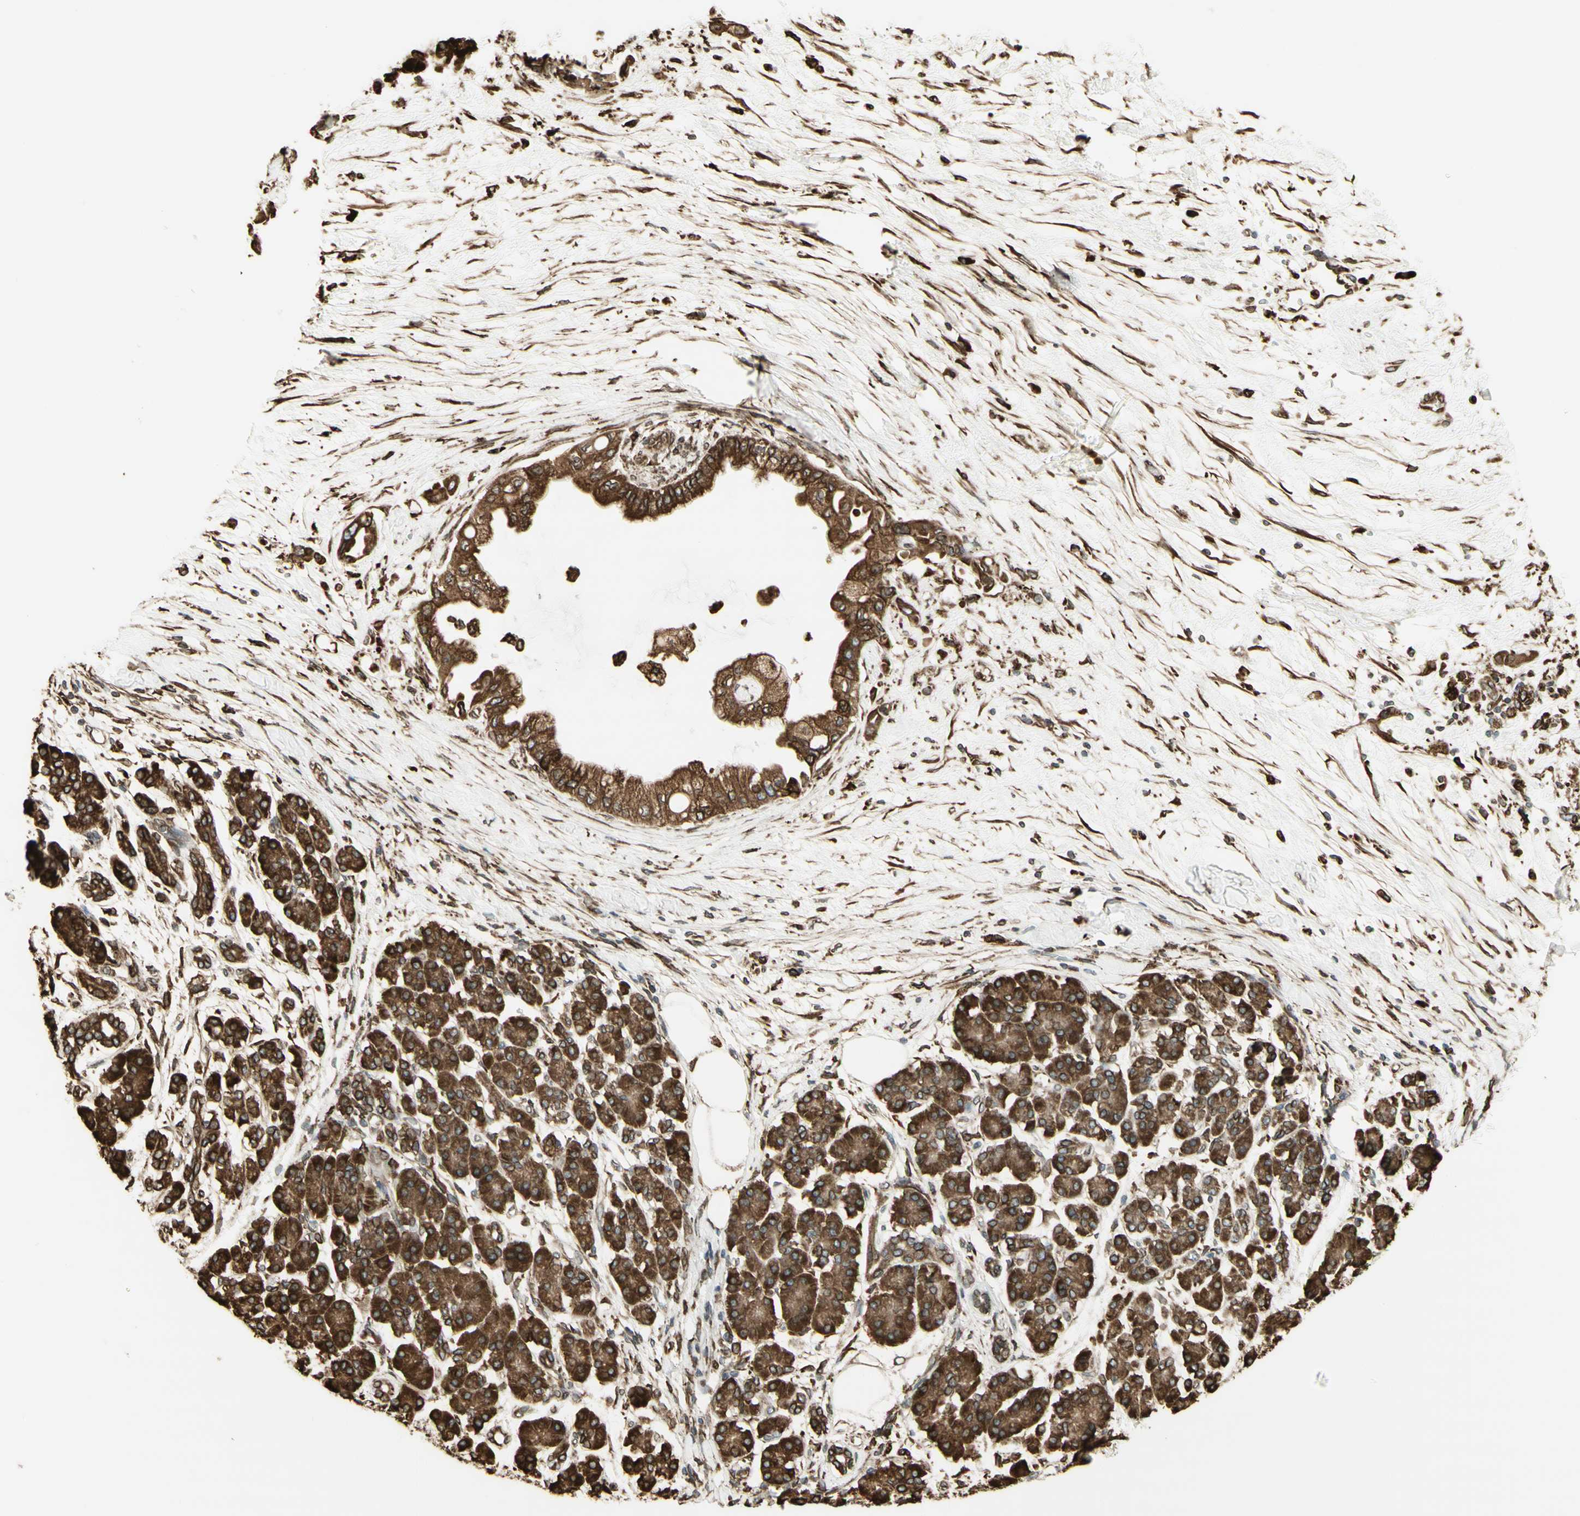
{"staining": {"intensity": "moderate", "quantity": ">75%", "location": "cytoplasmic/membranous"}, "tissue": "pancreatic cancer", "cell_type": "Tumor cells", "image_type": "cancer", "snomed": [{"axis": "morphology", "description": "Adenocarcinoma, NOS"}, {"axis": "morphology", "description": "Adenocarcinoma, metastatic, NOS"}, {"axis": "topography", "description": "Lymph node"}, {"axis": "topography", "description": "Pancreas"}, {"axis": "topography", "description": "Duodenum"}], "caption": "Immunohistochemical staining of human pancreatic adenocarcinoma exhibits medium levels of moderate cytoplasmic/membranous protein staining in approximately >75% of tumor cells. Nuclei are stained in blue.", "gene": "CANX", "patient": {"sex": "female", "age": 64}}